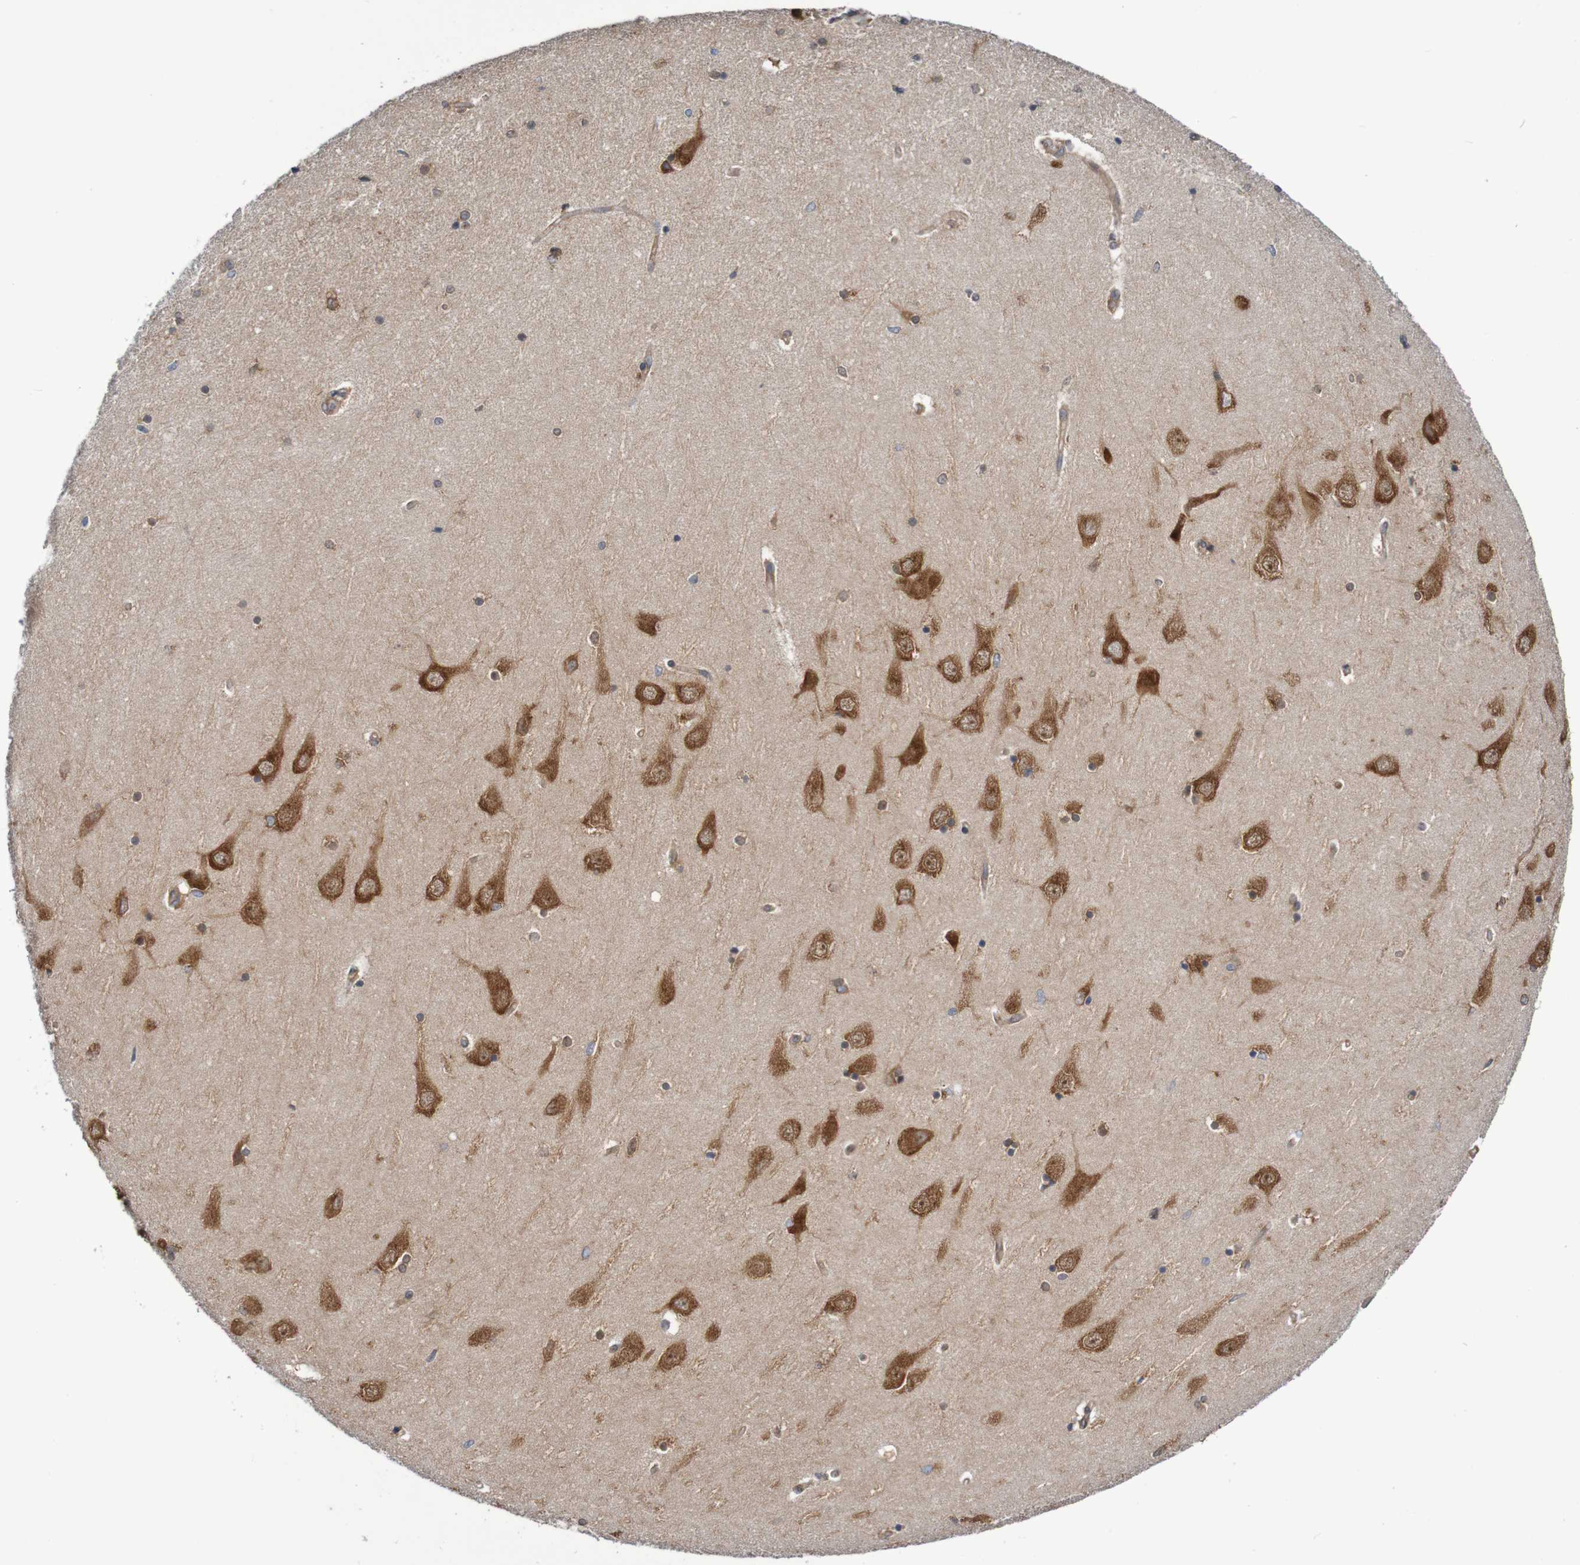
{"staining": {"intensity": "moderate", "quantity": "25%-75%", "location": "cytoplasmic/membranous"}, "tissue": "hippocampus", "cell_type": "Glial cells", "image_type": "normal", "snomed": [{"axis": "morphology", "description": "Normal tissue, NOS"}, {"axis": "topography", "description": "Hippocampus"}], "caption": "Hippocampus stained with DAB immunohistochemistry demonstrates medium levels of moderate cytoplasmic/membranous positivity in about 25%-75% of glial cells.", "gene": "LRRC47", "patient": {"sex": "female", "age": 54}}